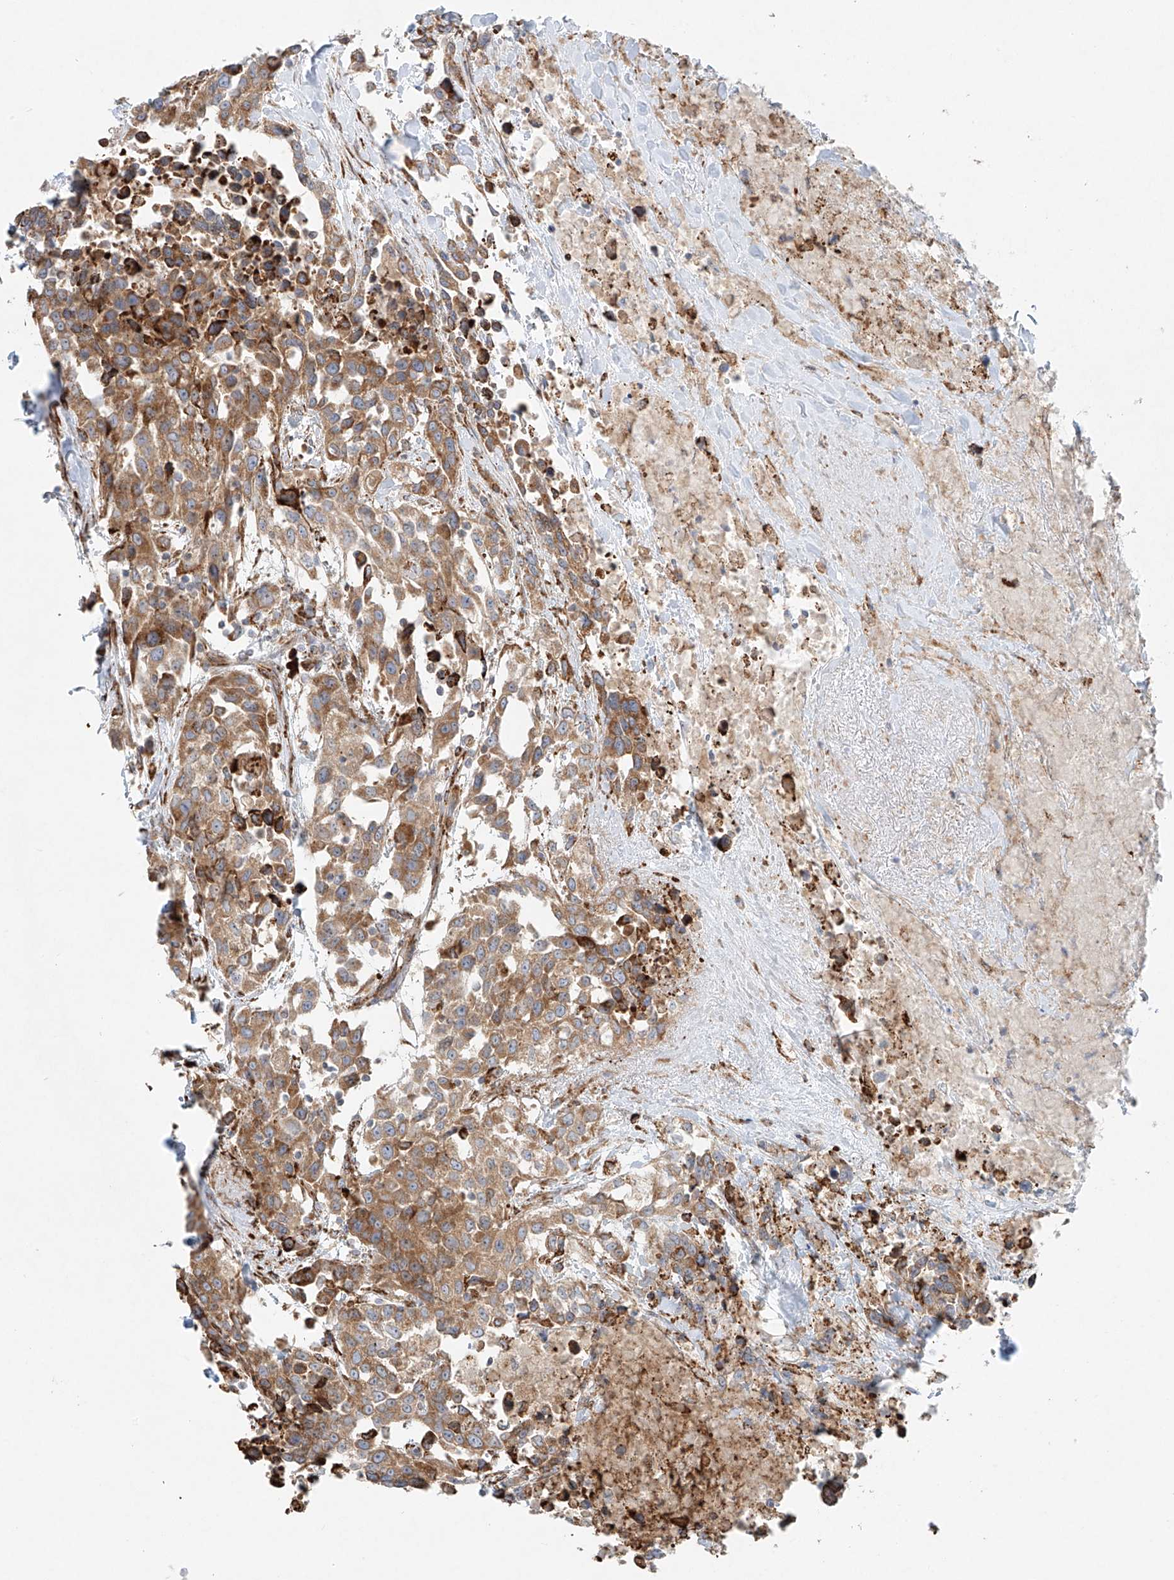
{"staining": {"intensity": "moderate", "quantity": ">75%", "location": "cytoplasmic/membranous"}, "tissue": "urothelial cancer", "cell_type": "Tumor cells", "image_type": "cancer", "snomed": [{"axis": "morphology", "description": "Urothelial carcinoma, High grade"}, {"axis": "topography", "description": "Urinary bladder"}], "caption": "A brown stain highlights moderate cytoplasmic/membranous staining of a protein in high-grade urothelial carcinoma tumor cells. (DAB (3,3'-diaminobenzidine) IHC, brown staining for protein, blue staining for nuclei).", "gene": "EIPR1", "patient": {"sex": "female", "age": 80}}